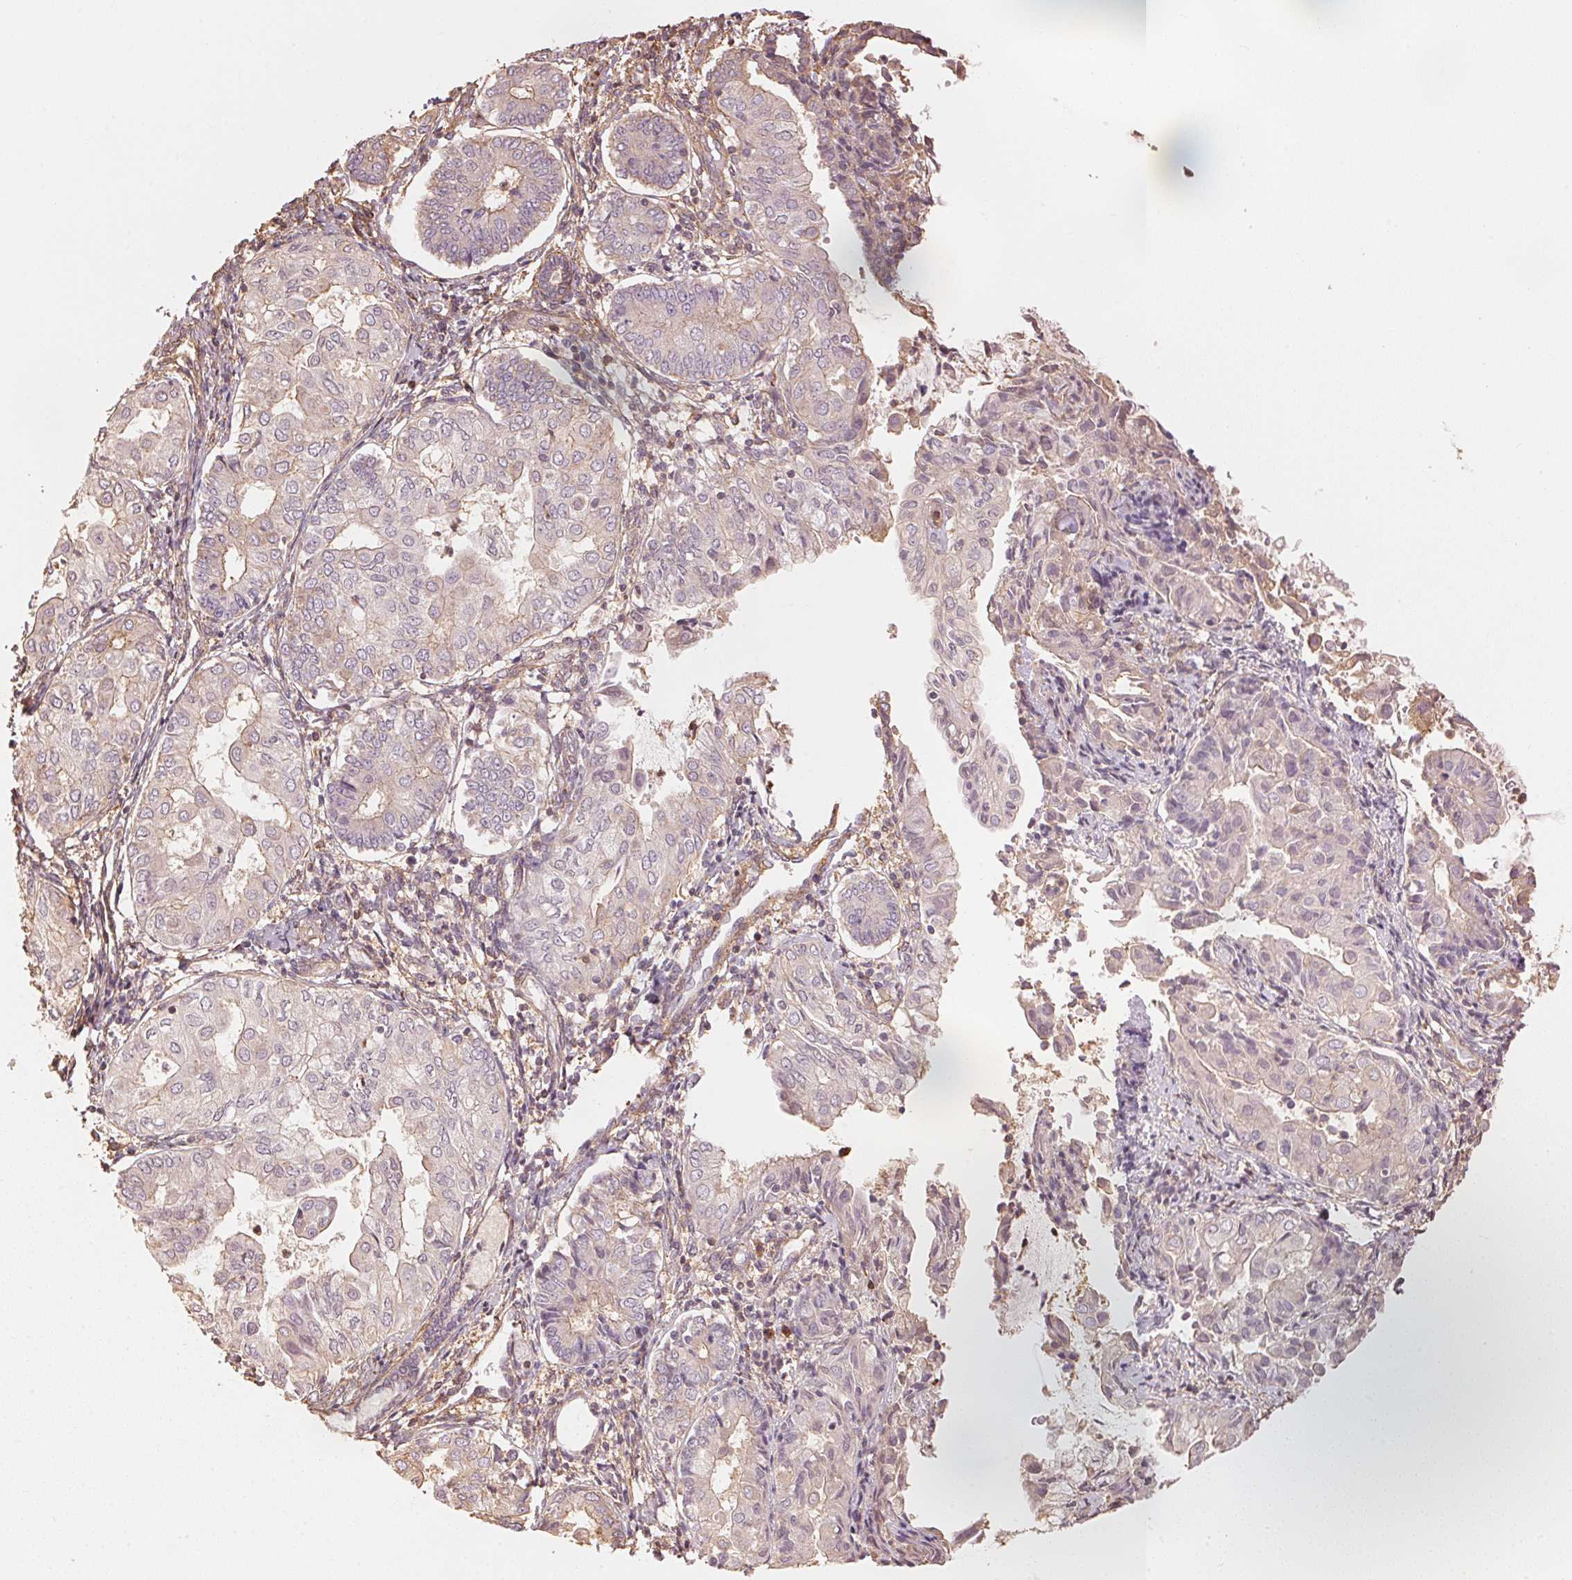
{"staining": {"intensity": "weak", "quantity": "<25%", "location": "cytoplasmic/membranous"}, "tissue": "endometrial cancer", "cell_type": "Tumor cells", "image_type": "cancer", "snomed": [{"axis": "morphology", "description": "Adenocarcinoma, NOS"}, {"axis": "topography", "description": "Endometrium"}], "caption": "The histopathology image exhibits no staining of tumor cells in endometrial adenocarcinoma.", "gene": "QDPR", "patient": {"sex": "female", "age": 68}}